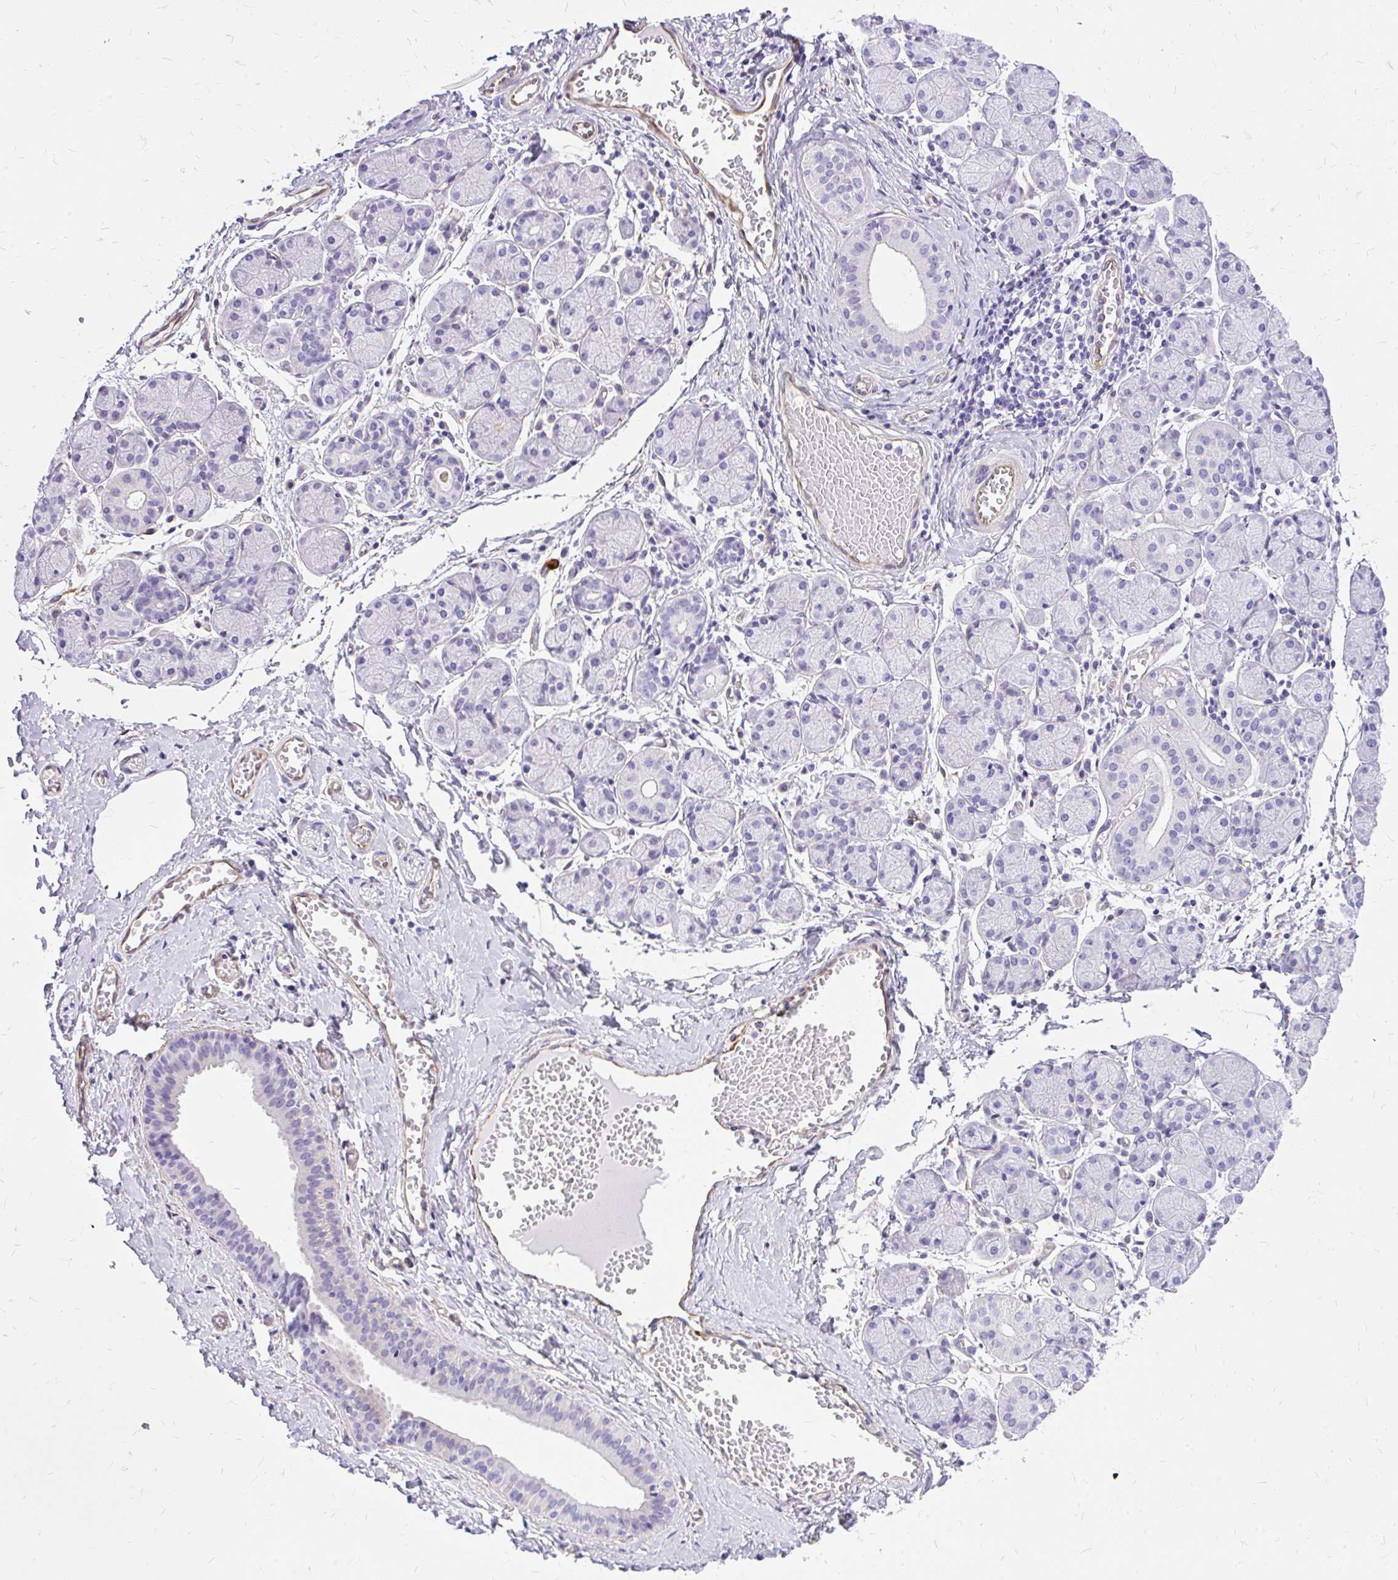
{"staining": {"intensity": "negative", "quantity": "none", "location": "none"}, "tissue": "salivary gland", "cell_type": "Glandular cells", "image_type": "normal", "snomed": [{"axis": "morphology", "description": "Normal tissue, NOS"}, {"axis": "topography", "description": "Salivary gland"}], "caption": "Glandular cells show no significant protein staining in unremarkable salivary gland. (Immunohistochemistry (ihc), brightfield microscopy, high magnification).", "gene": "FAM83C", "patient": {"sex": "female", "age": 24}}